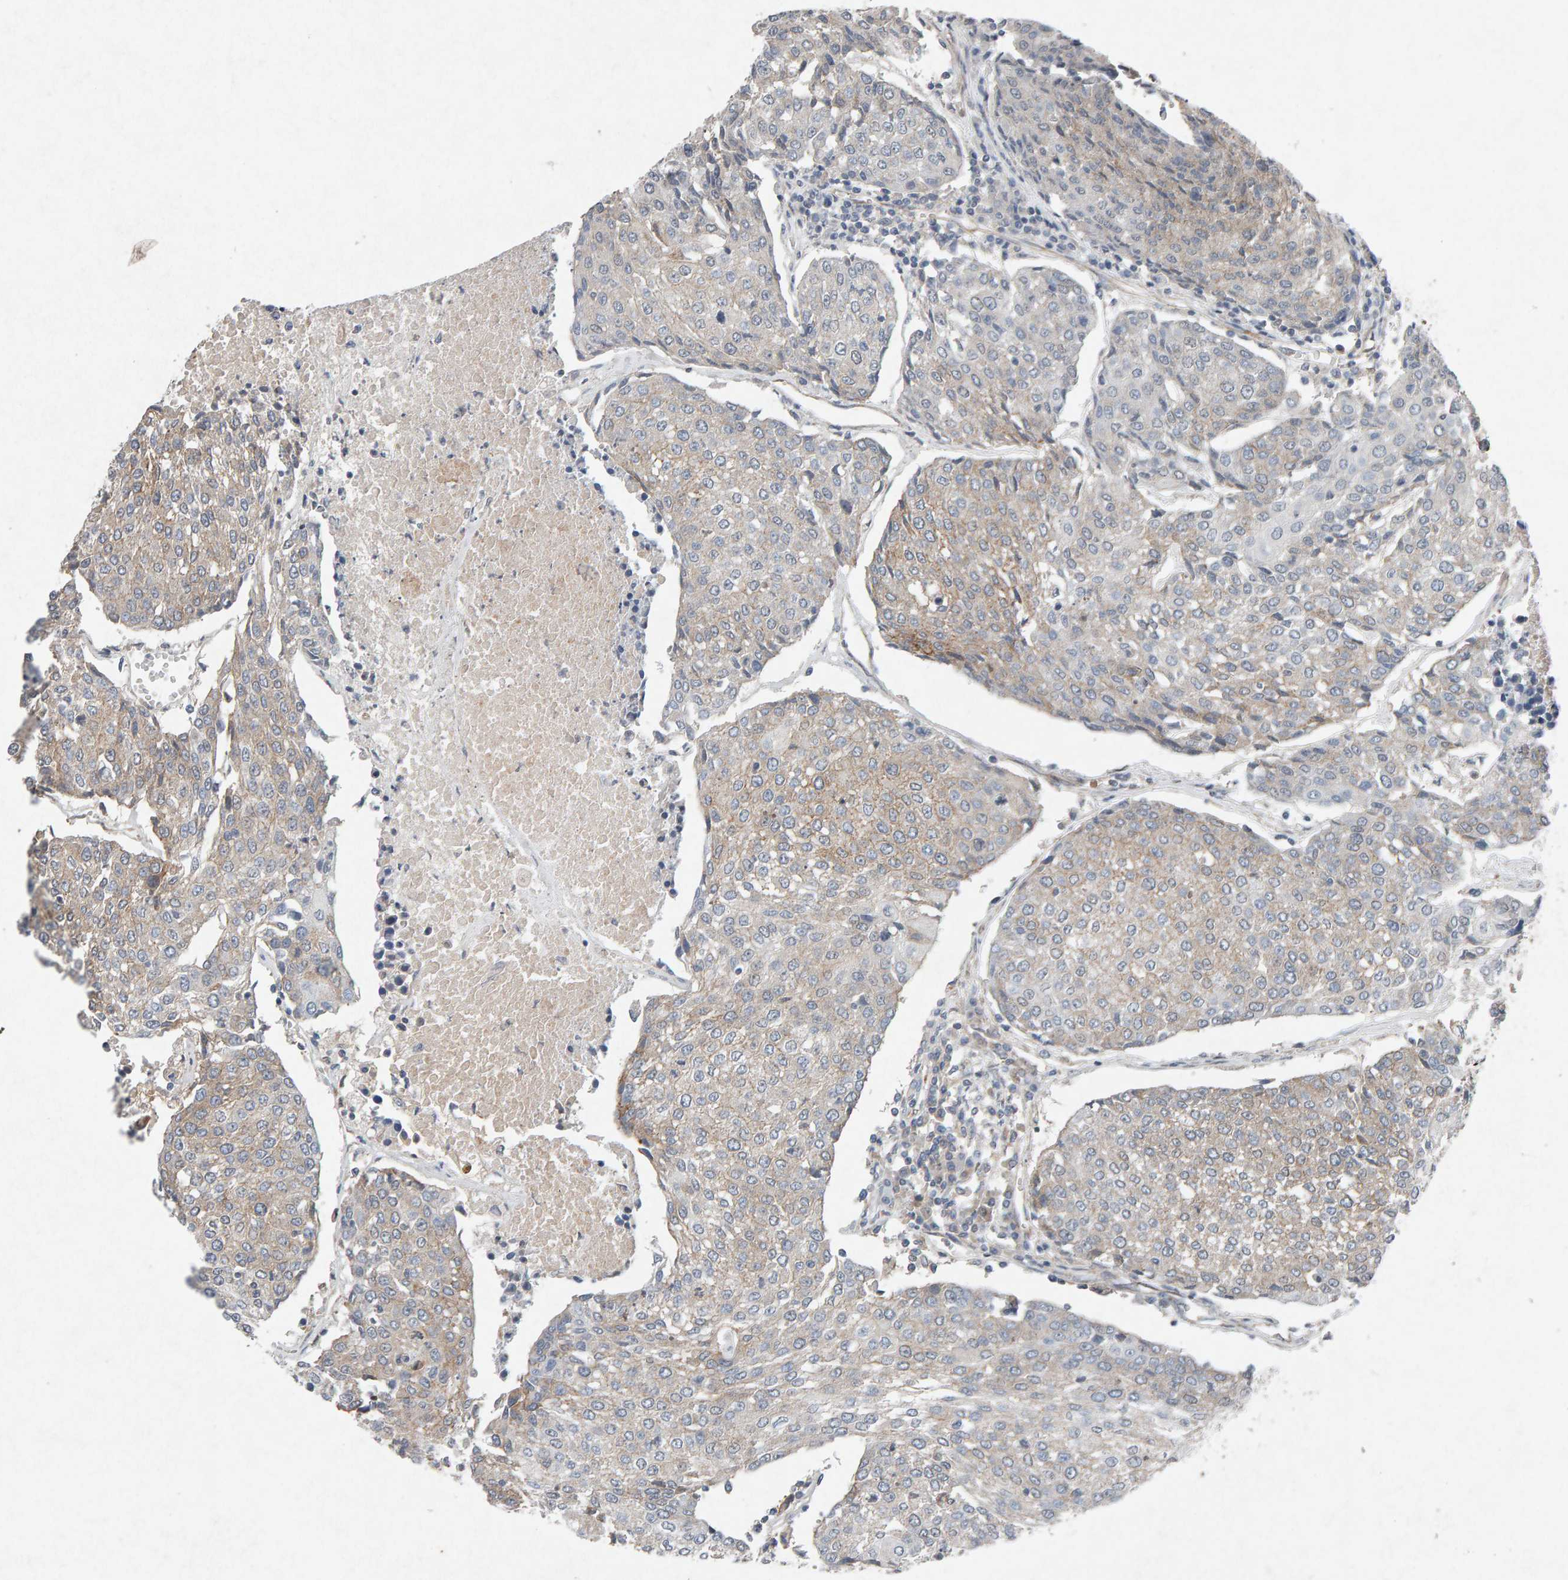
{"staining": {"intensity": "weak", "quantity": "25%-75%", "location": "cytoplasmic/membranous"}, "tissue": "urothelial cancer", "cell_type": "Tumor cells", "image_type": "cancer", "snomed": [{"axis": "morphology", "description": "Urothelial carcinoma, High grade"}, {"axis": "topography", "description": "Urinary bladder"}], "caption": "Weak cytoplasmic/membranous protein positivity is present in approximately 25%-75% of tumor cells in high-grade urothelial carcinoma.", "gene": "PTPRM", "patient": {"sex": "female", "age": 85}}